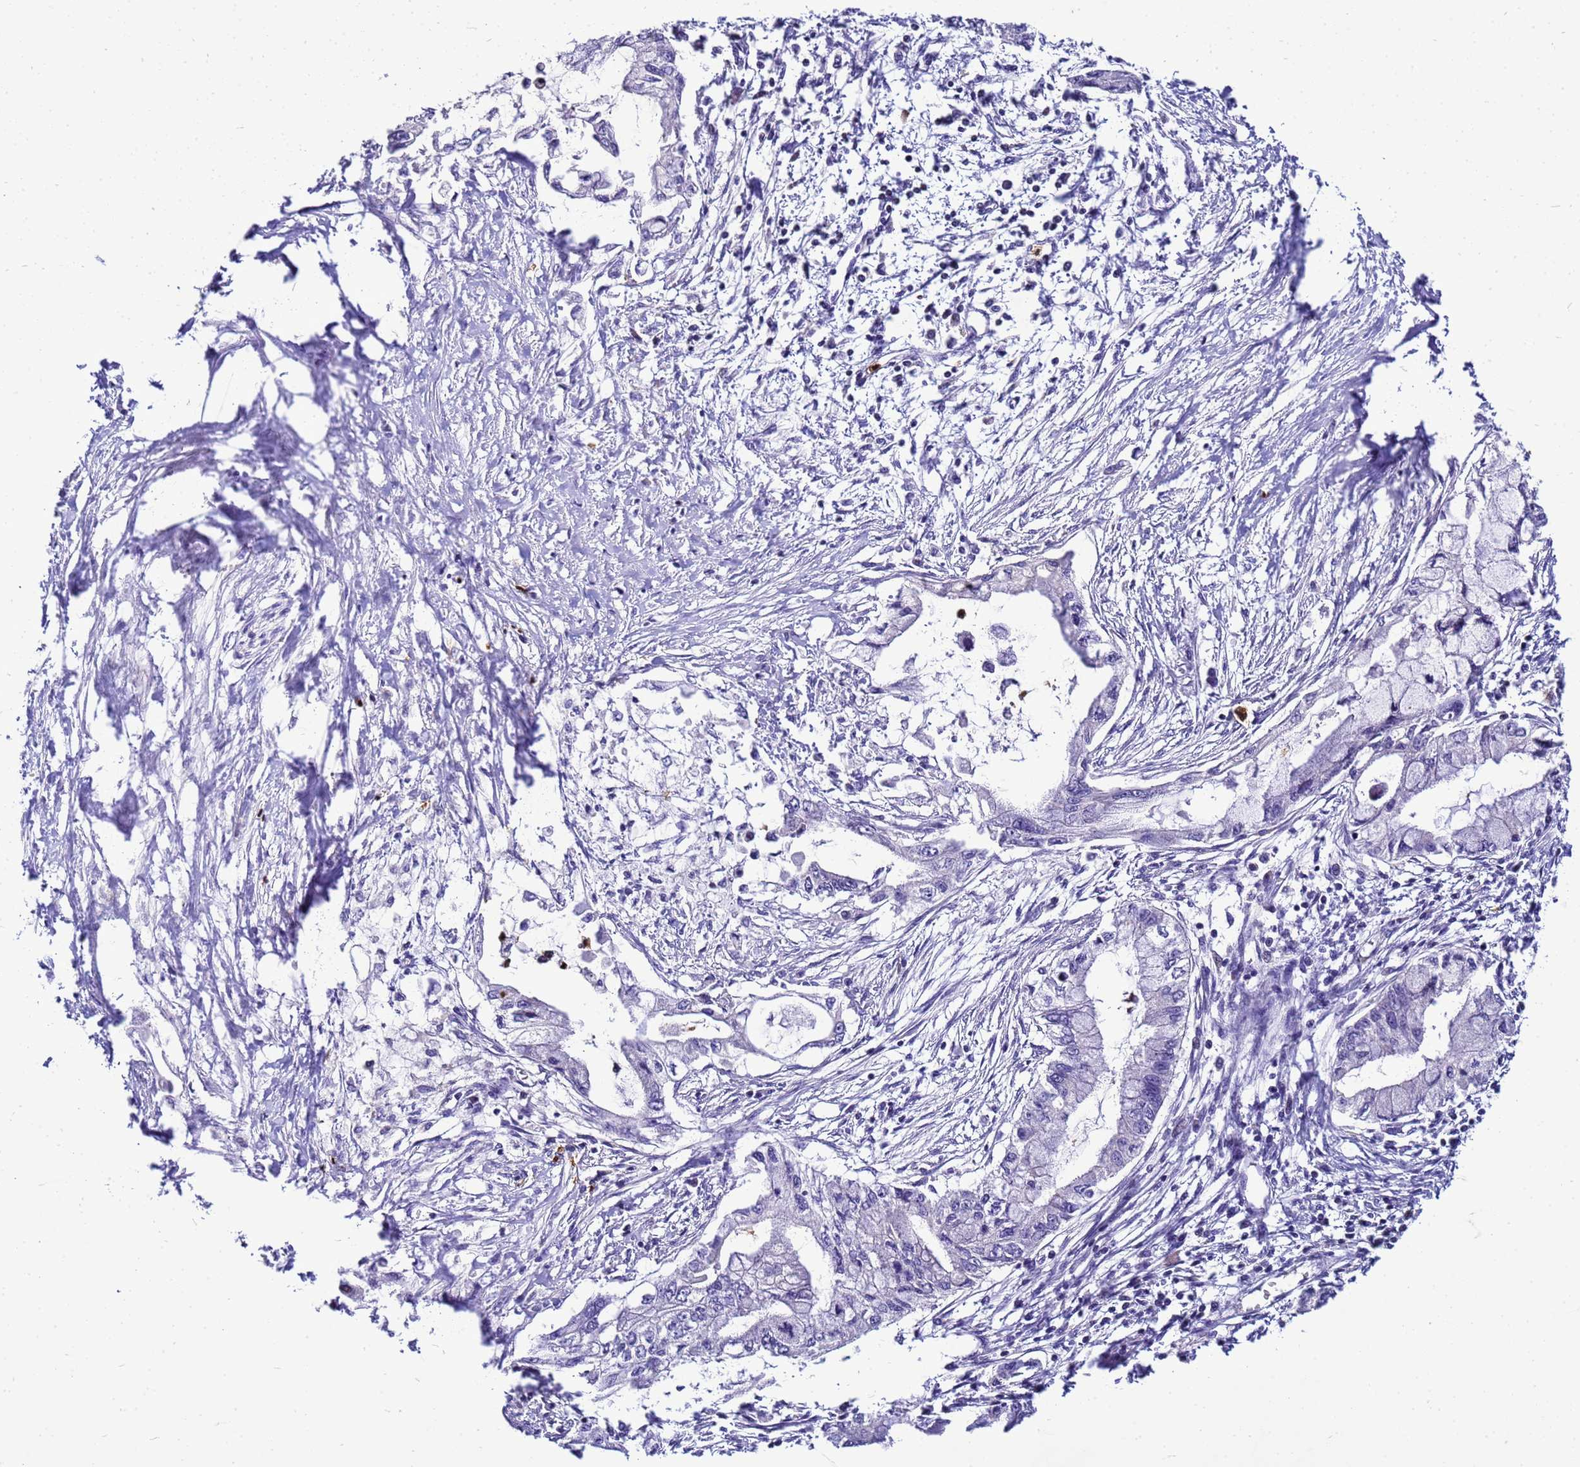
{"staining": {"intensity": "negative", "quantity": "none", "location": "none"}, "tissue": "pancreatic cancer", "cell_type": "Tumor cells", "image_type": "cancer", "snomed": [{"axis": "morphology", "description": "Adenocarcinoma, NOS"}, {"axis": "topography", "description": "Pancreas"}], "caption": "Protein analysis of pancreatic adenocarcinoma displays no significant staining in tumor cells.", "gene": "VPS4B", "patient": {"sex": "male", "age": 48}}